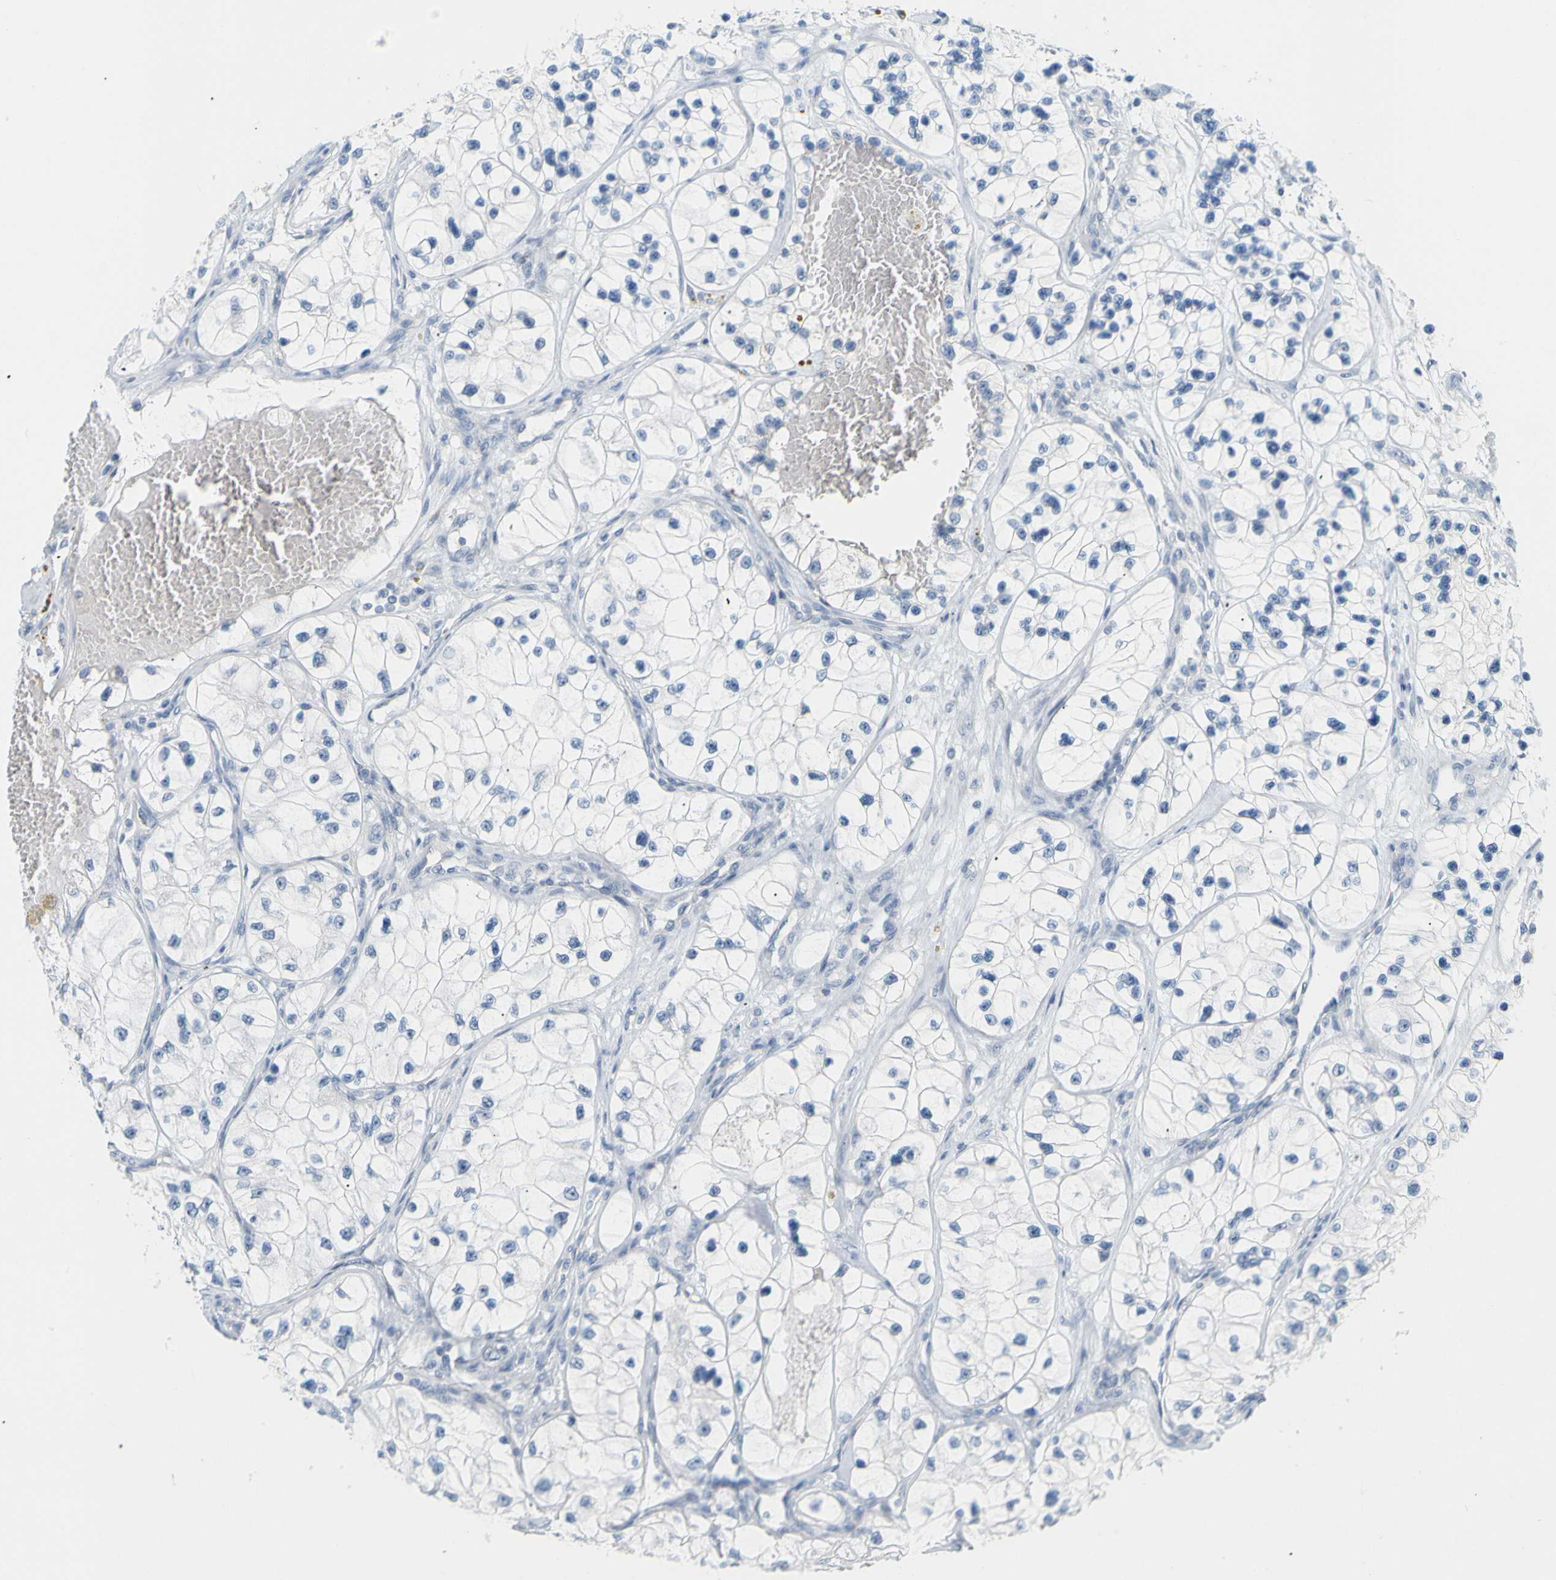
{"staining": {"intensity": "negative", "quantity": "none", "location": "none"}, "tissue": "renal cancer", "cell_type": "Tumor cells", "image_type": "cancer", "snomed": [{"axis": "morphology", "description": "Adenocarcinoma, NOS"}, {"axis": "topography", "description": "Kidney"}], "caption": "This is an immunohistochemistry (IHC) image of human renal adenocarcinoma. There is no positivity in tumor cells.", "gene": "OPN1SW", "patient": {"sex": "female", "age": 57}}